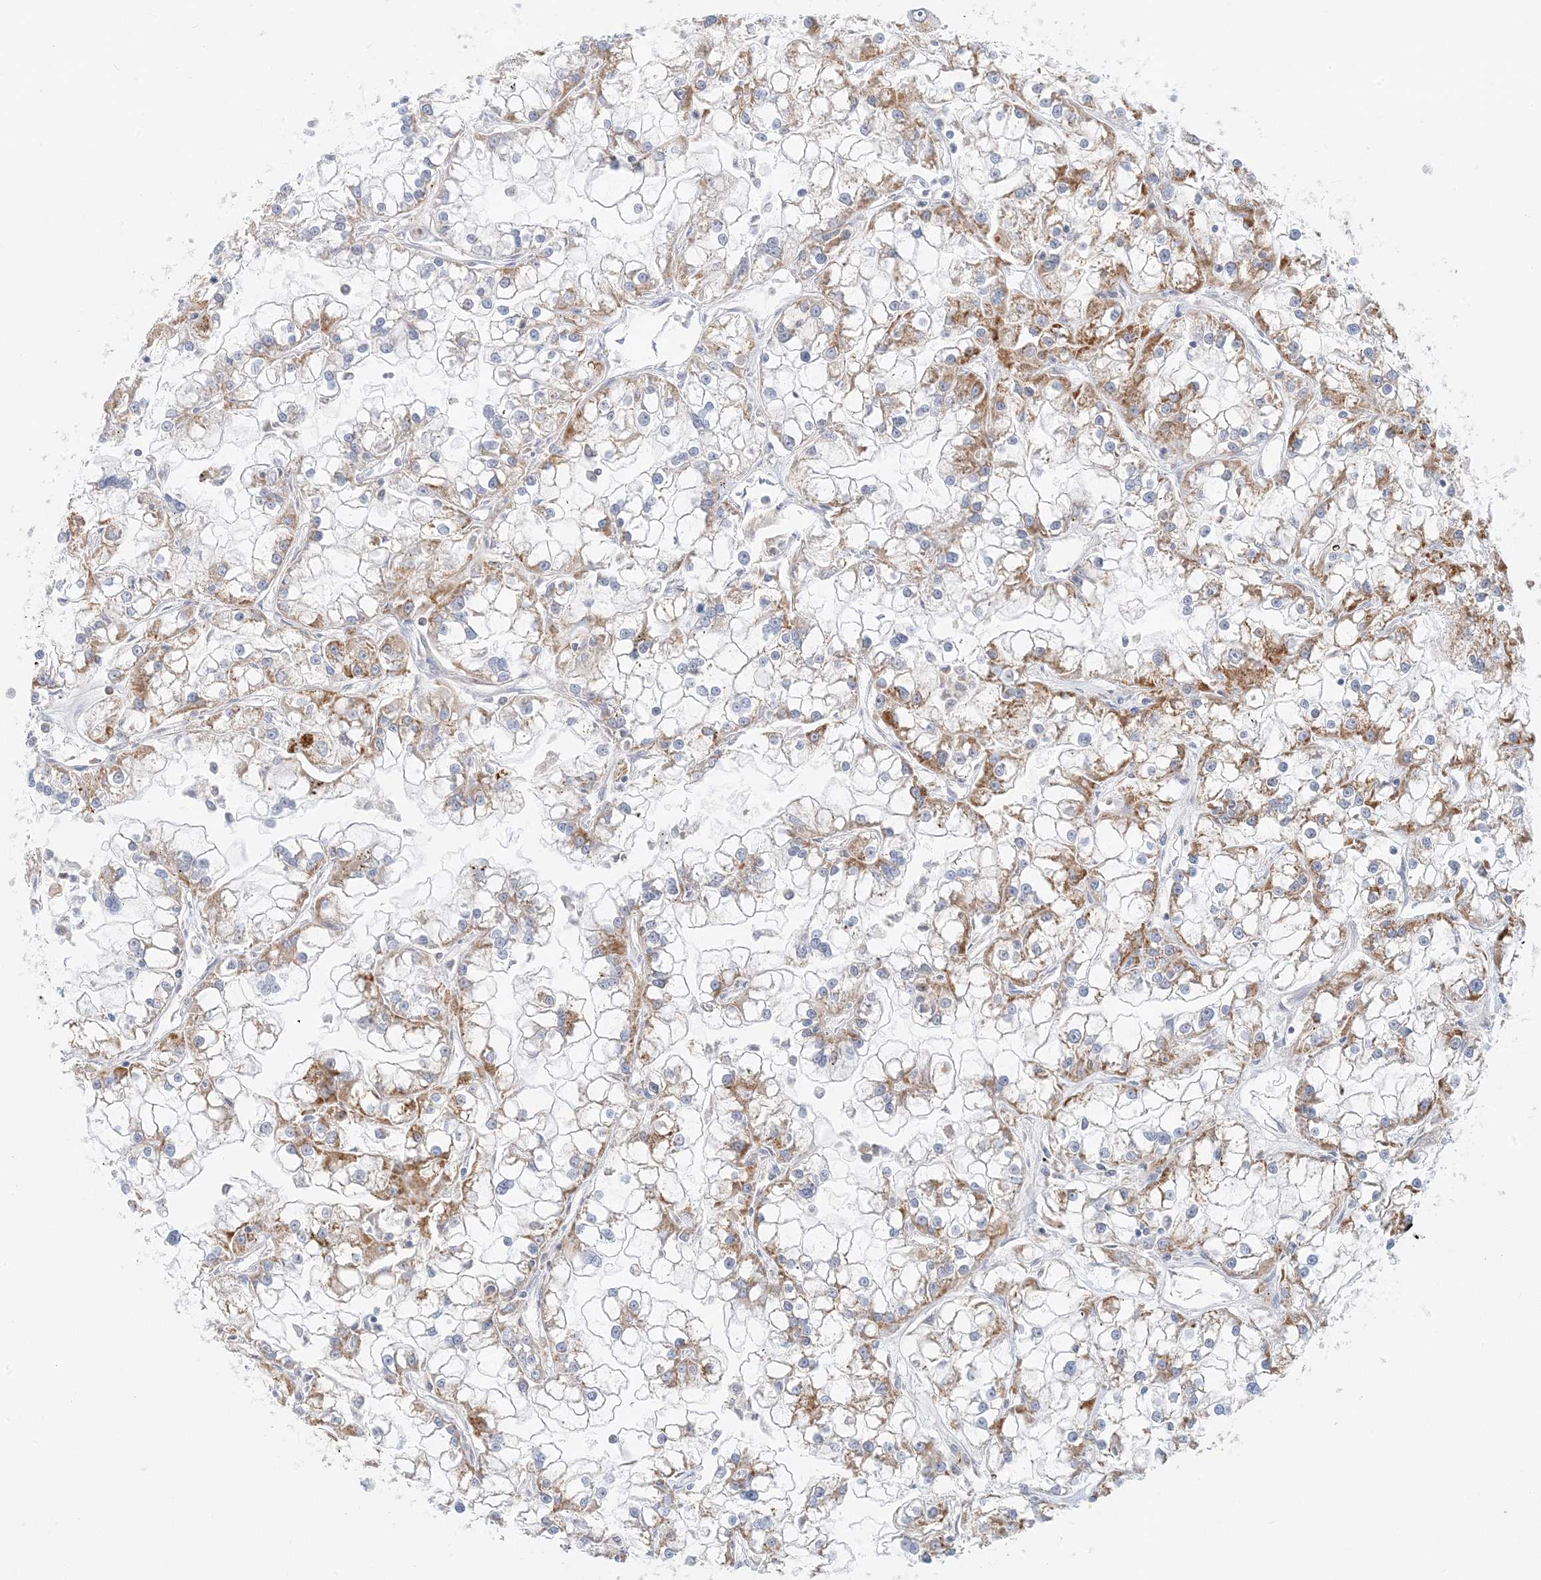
{"staining": {"intensity": "moderate", "quantity": "25%-75%", "location": "cytoplasmic/membranous"}, "tissue": "renal cancer", "cell_type": "Tumor cells", "image_type": "cancer", "snomed": [{"axis": "morphology", "description": "Adenocarcinoma, NOS"}, {"axis": "topography", "description": "Kidney"}], "caption": "Moderate cytoplasmic/membranous protein expression is identified in approximately 25%-75% of tumor cells in adenocarcinoma (renal). (DAB (3,3'-diaminobenzidine) IHC, brown staining for protein, blue staining for nuclei).", "gene": "BDH1", "patient": {"sex": "female", "age": 52}}